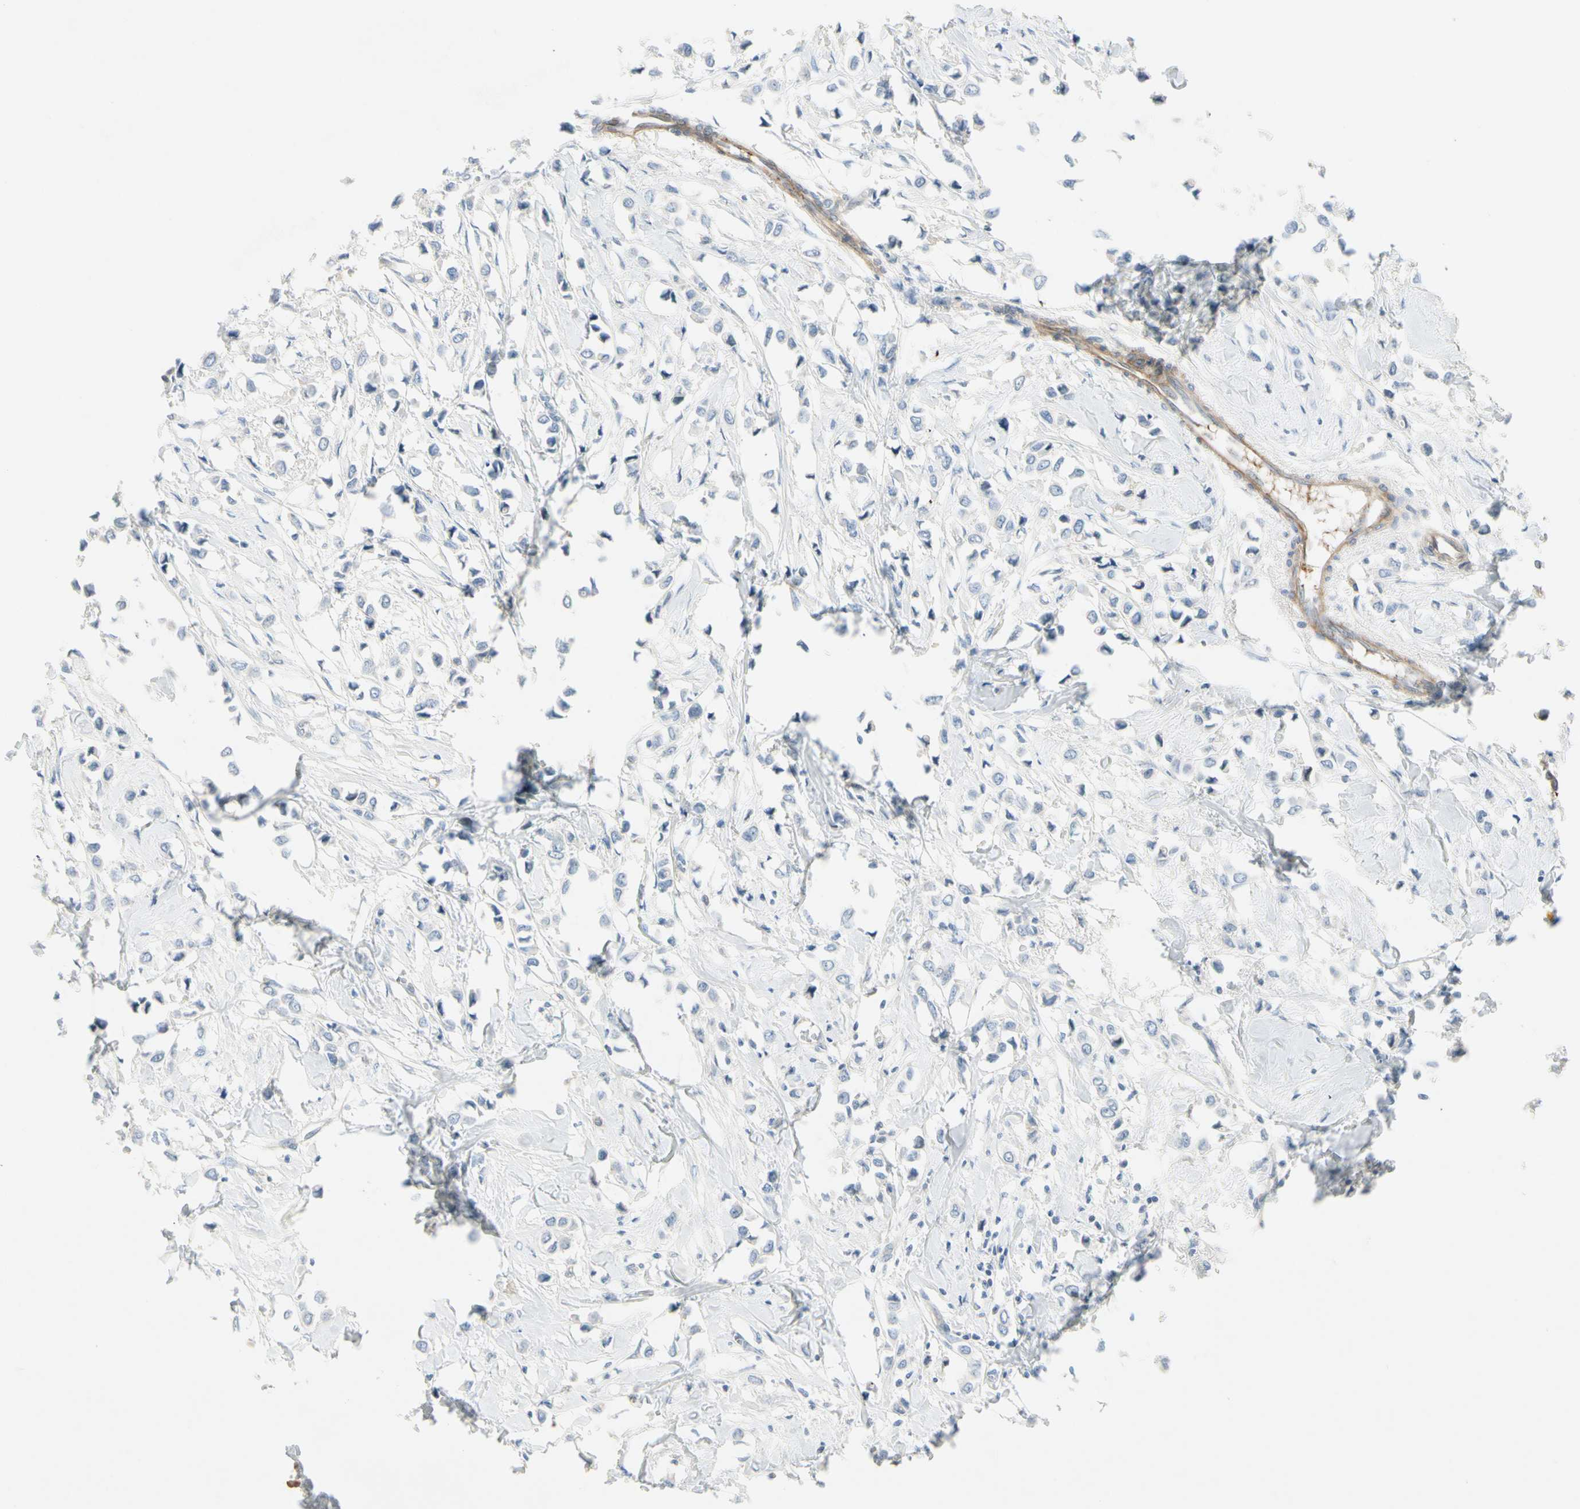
{"staining": {"intensity": "negative", "quantity": "none", "location": "none"}, "tissue": "breast cancer", "cell_type": "Tumor cells", "image_type": "cancer", "snomed": [{"axis": "morphology", "description": "Lobular carcinoma"}, {"axis": "topography", "description": "Breast"}], "caption": "DAB (3,3'-diaminobenzidine) immunohistochemical staining of human breast cancer (lobular carcinoma) displays no significant staining in tumor cells.", "gene": "ITGA3", "patient": {"sex": "female", "age": 51}}